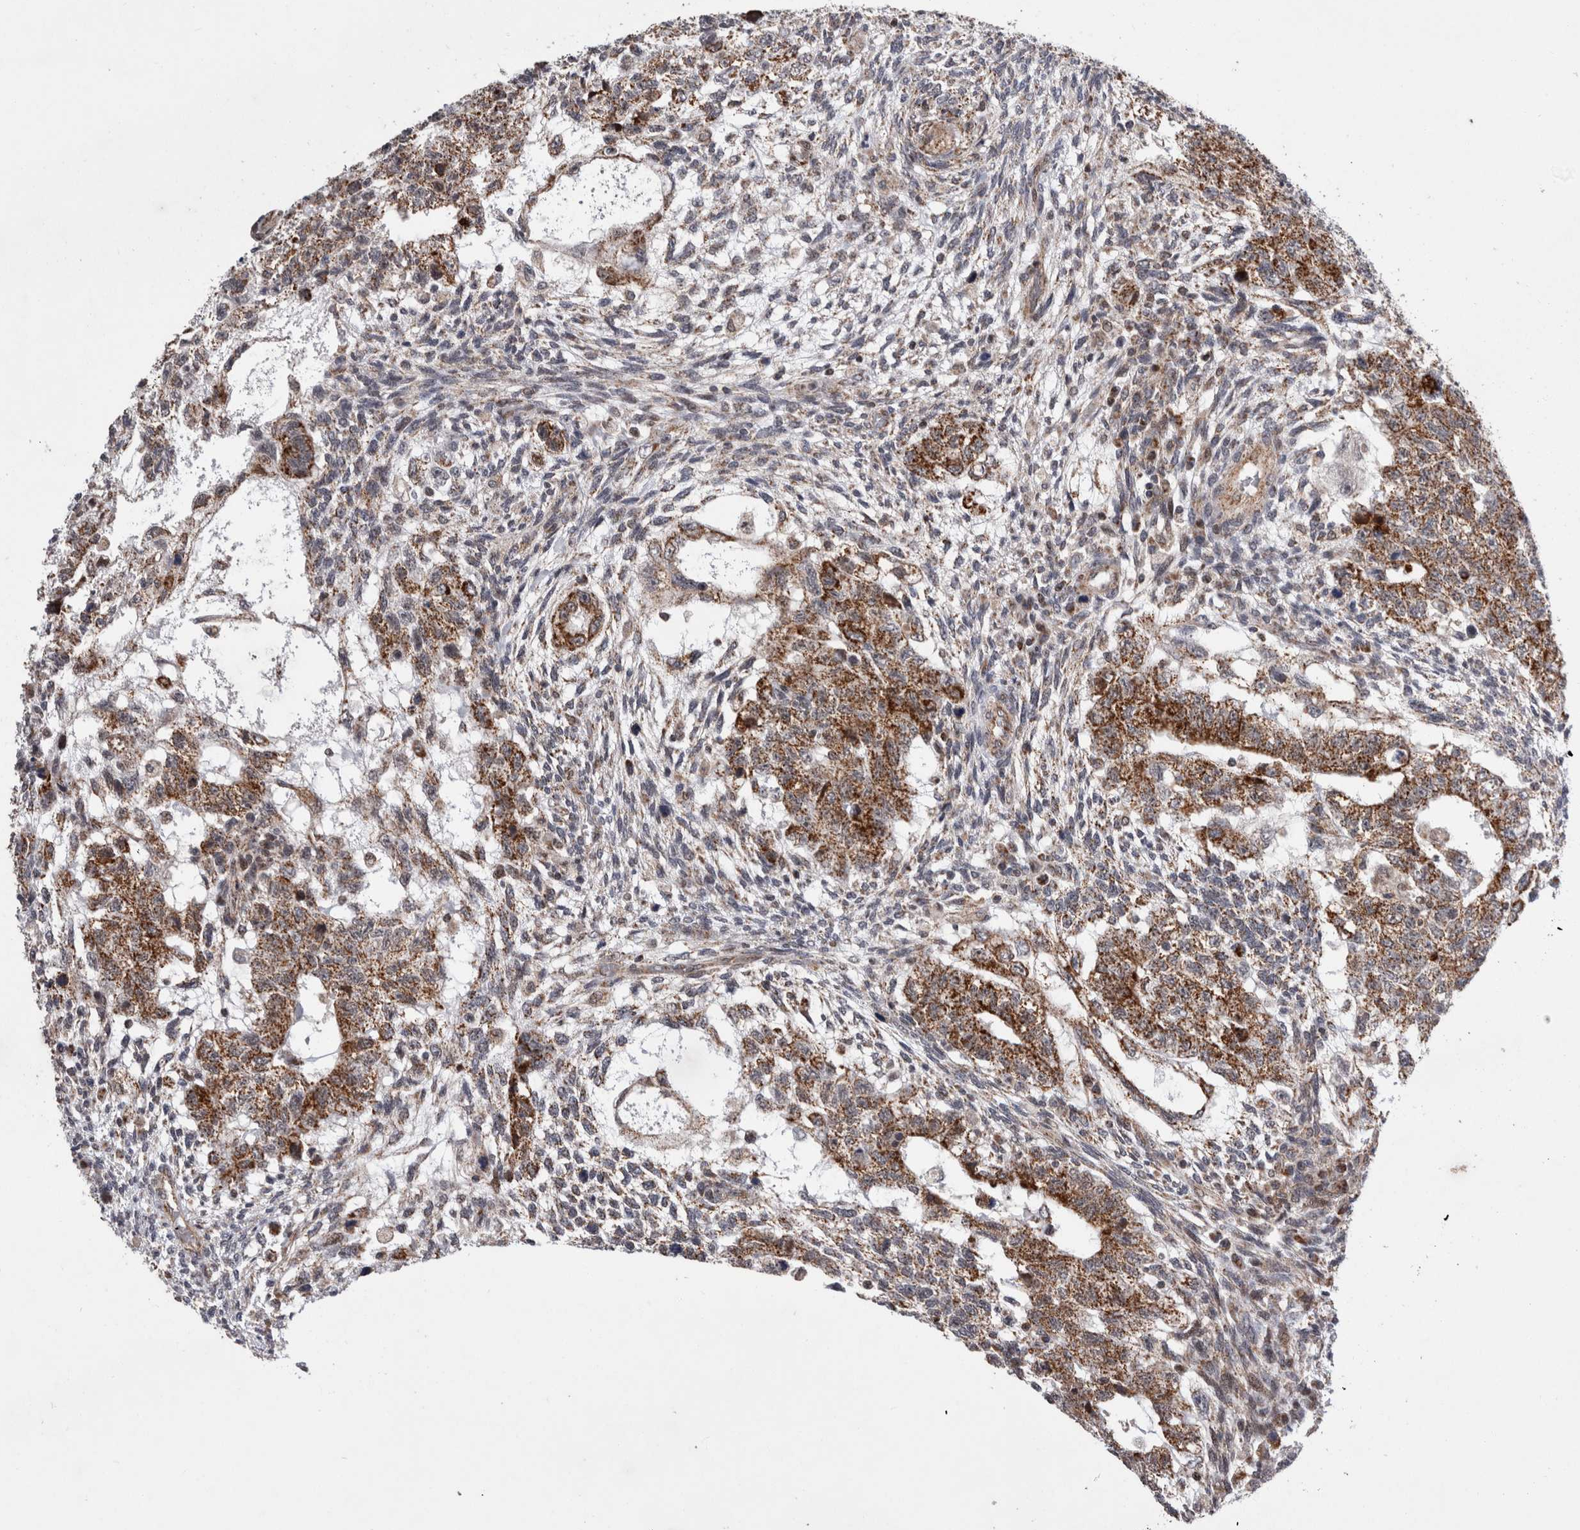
{"staining": {"intensity": "moderate", "quantity": ">75%", "location": "cytoplasmic/membranous"}, "tissue": "testis cancer", "cell_type": "Tumor cells", "image_type": "cancer", "snomed": [{"axis": "morphology", "description": "Normal tissue, NOS"}, {"axis": "morphology", "description": "Carcinoma, Embryonal, NOS"}, {"axis": "topography", "description": "Testis"}], "caption": "Immunohistochemistry of testis cancer reveals medium levels of moderate cytoplasmic/membranous expression in approximately >75% of tumor cells.", "gene": "MRPL37", "patient": {"sex": "male", "age": 36}}